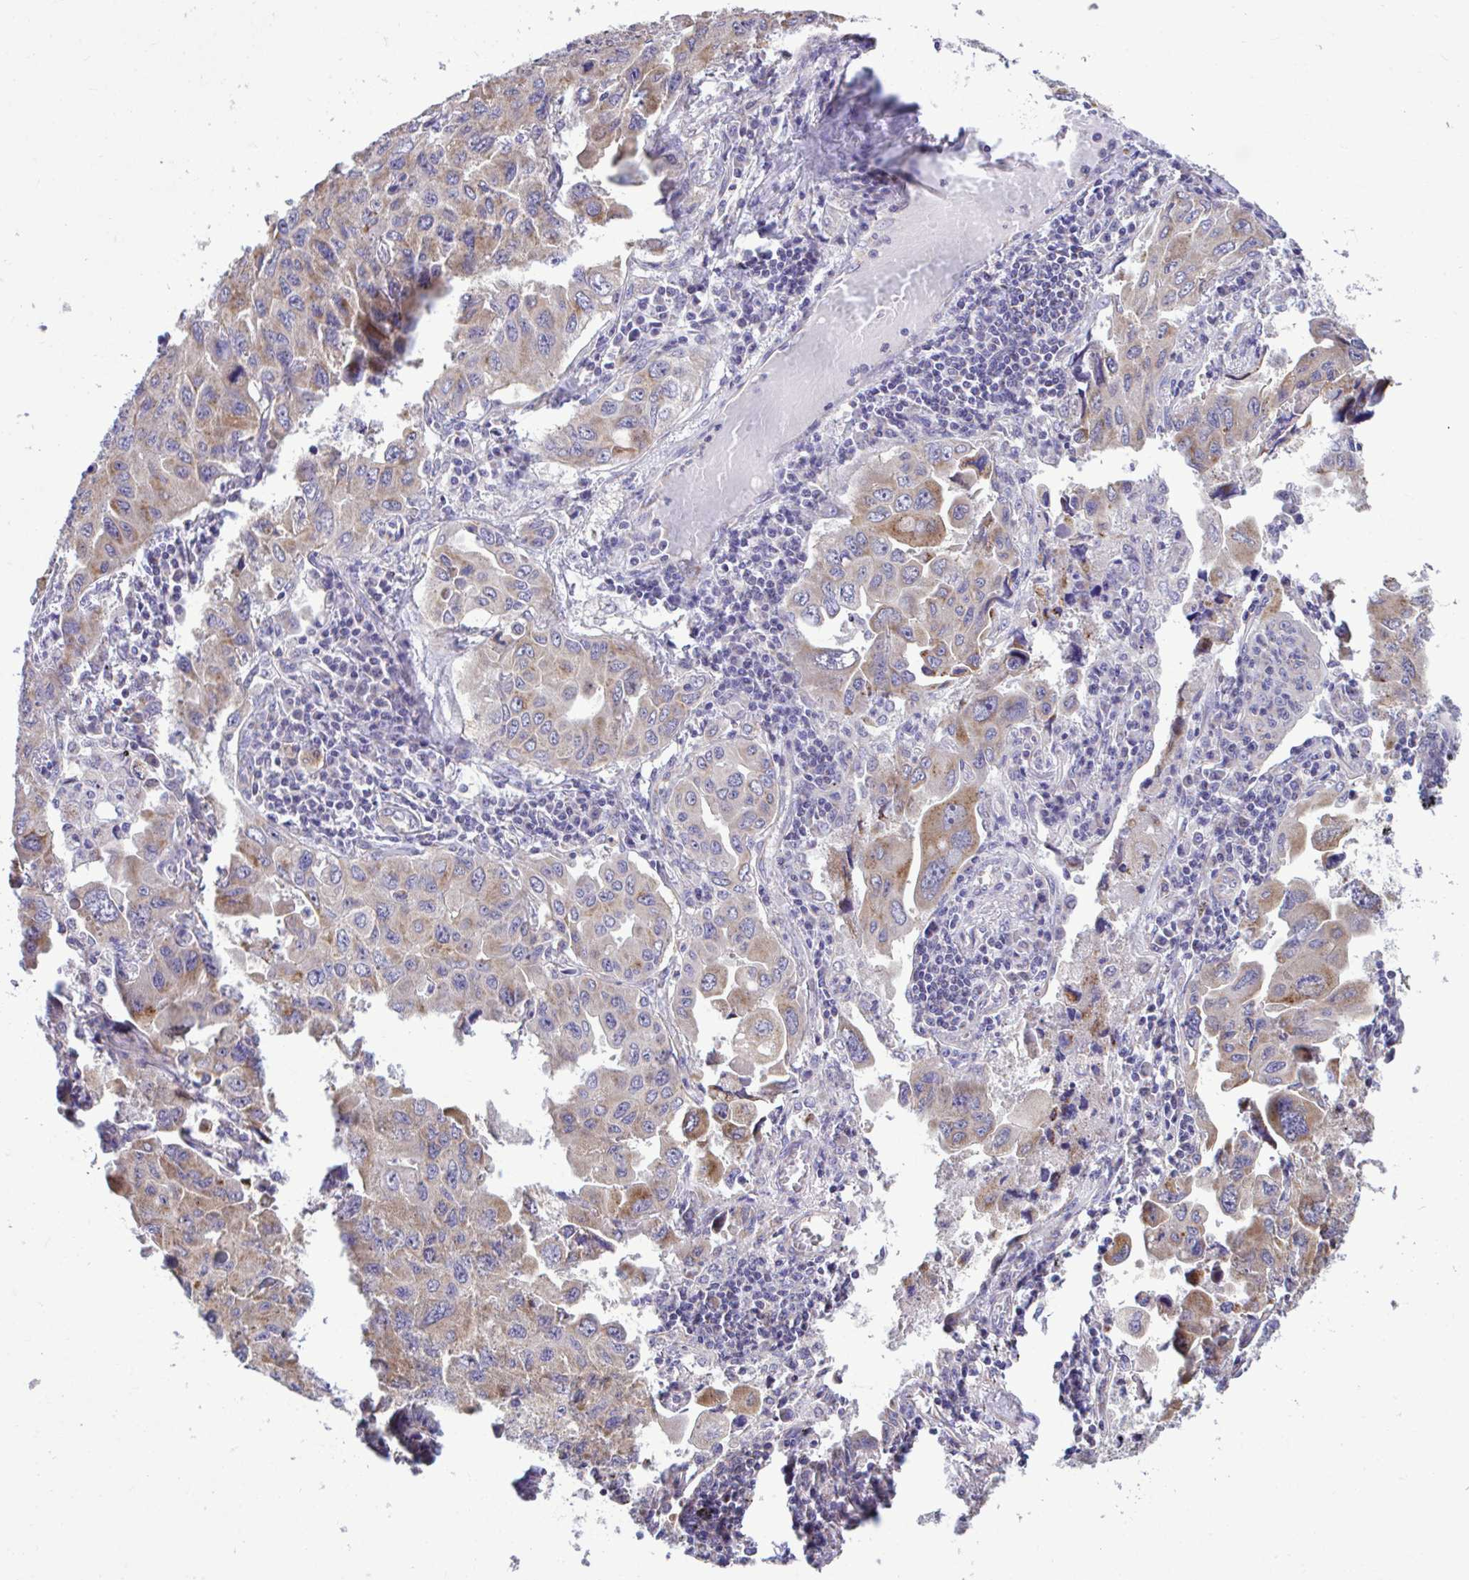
{"staining": {"intensity": "moderate", "quantity": "<25%", "location": "cytoplasmic/membranous"}, "tissue": "lung cancer", "cell_type": "Tumor cells", "image_type": "cancer", "snomed": [{"axis": "morphology", "description": "Adenocarcinoma, NOS"}, {"axis": "topography", "description": "Lung"}], "caption": "DAB immunohistochemical staining of lung cancer demonstrates moderate cytoplasmic/membranous protein positivity in about <25% of tumor cells.", "gene": "SARS2", "patient": {"sex": "male", "age": 64}}